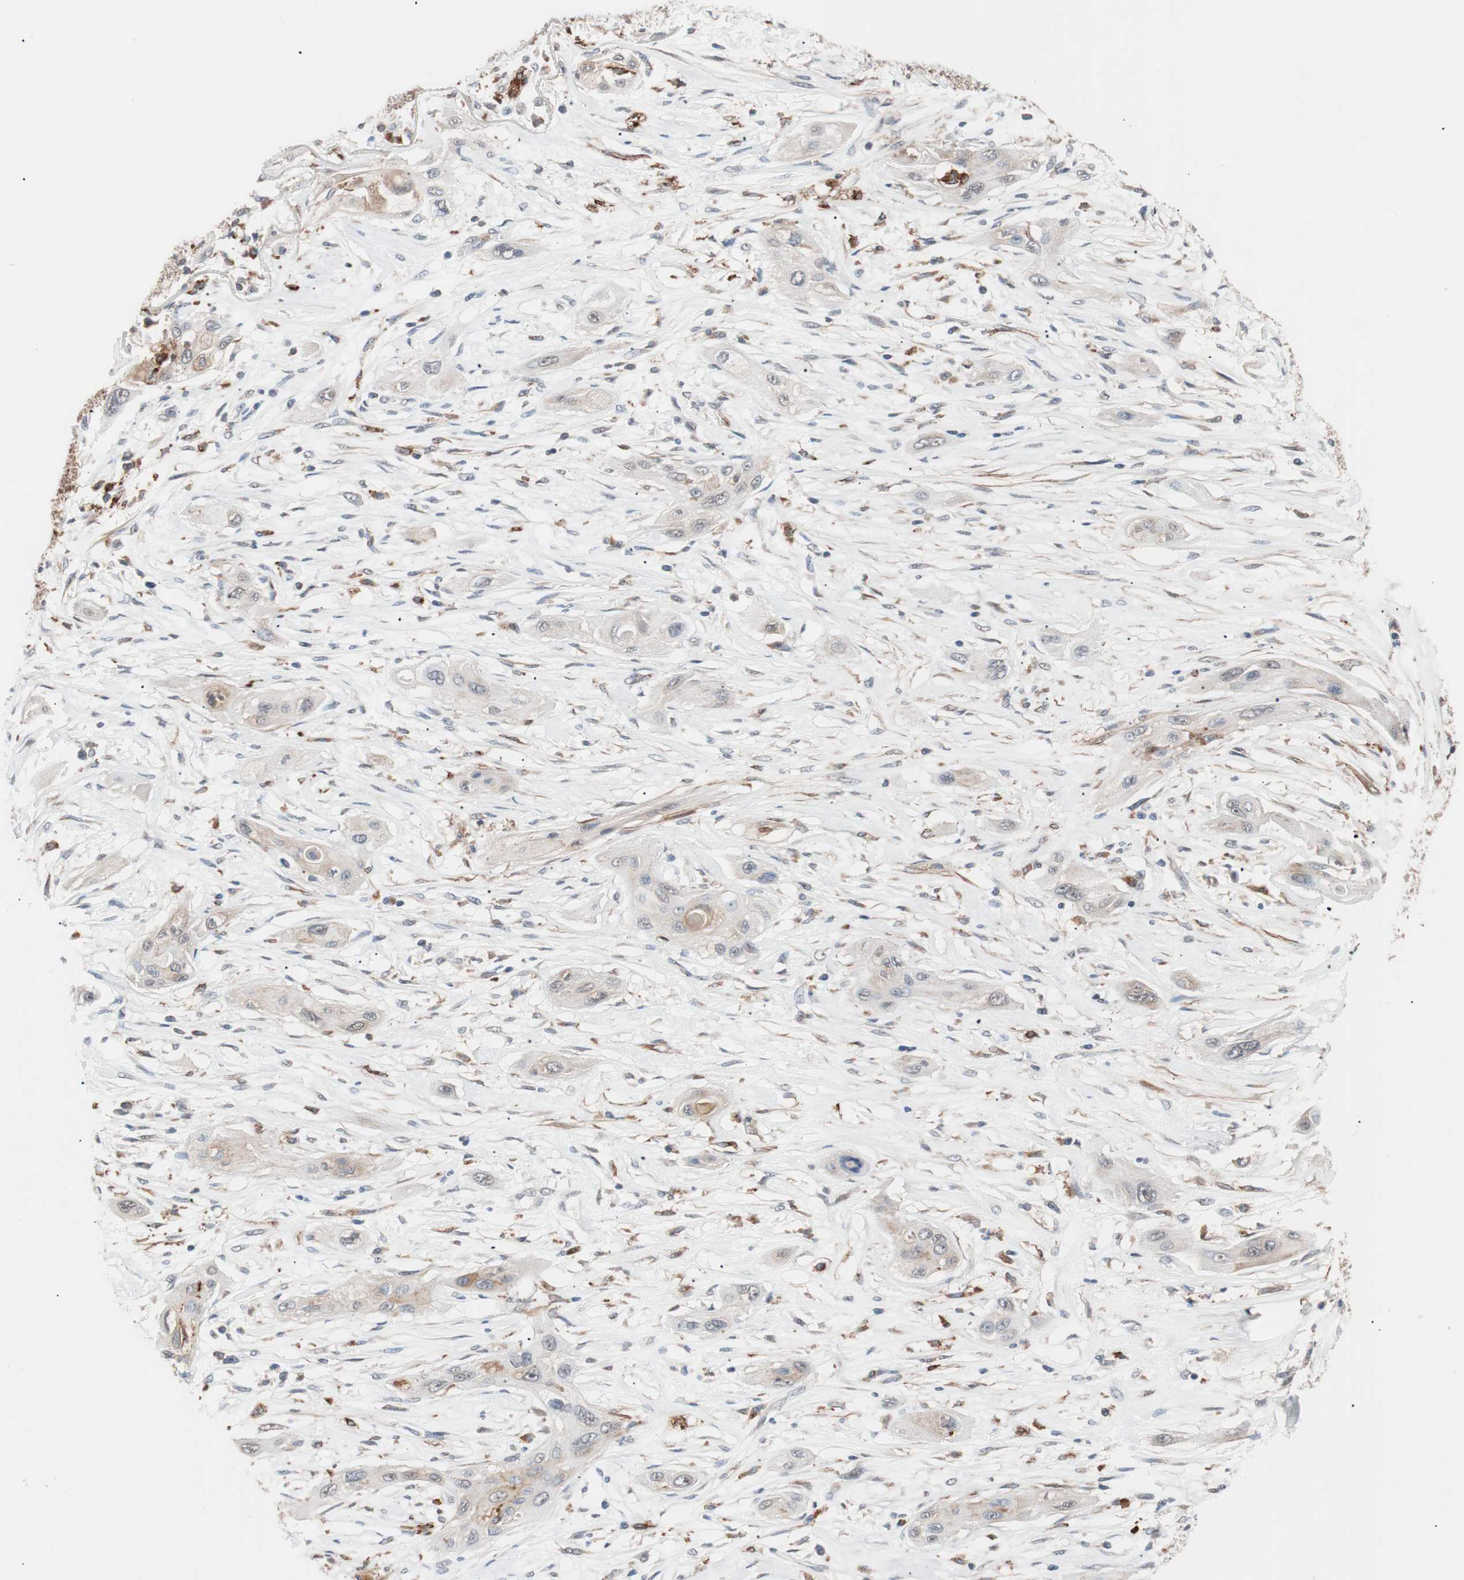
{"staining": {"intensity": "weak", "quantity": "<25%", "location": "cytoplasmic/membranous"}, "tissue": "lung cancer", "cell_type": "Tumor cells", "image_type": "cancer", "snomed": [{"axis": "morphology", "description": "Squamous cell carcinoma, NOS"}, {"axis": "topography", "description": "Lung"}], "caption": "DAB (3,3'-diaminobenzidine) immunohistochemical staining of lung squamous cell carcinoma demonstrates no significant staining in tumor cells. Nuclei are stained in blue.", "gene": "LITAF", "patient": {"sex": "female", "age": 47}}